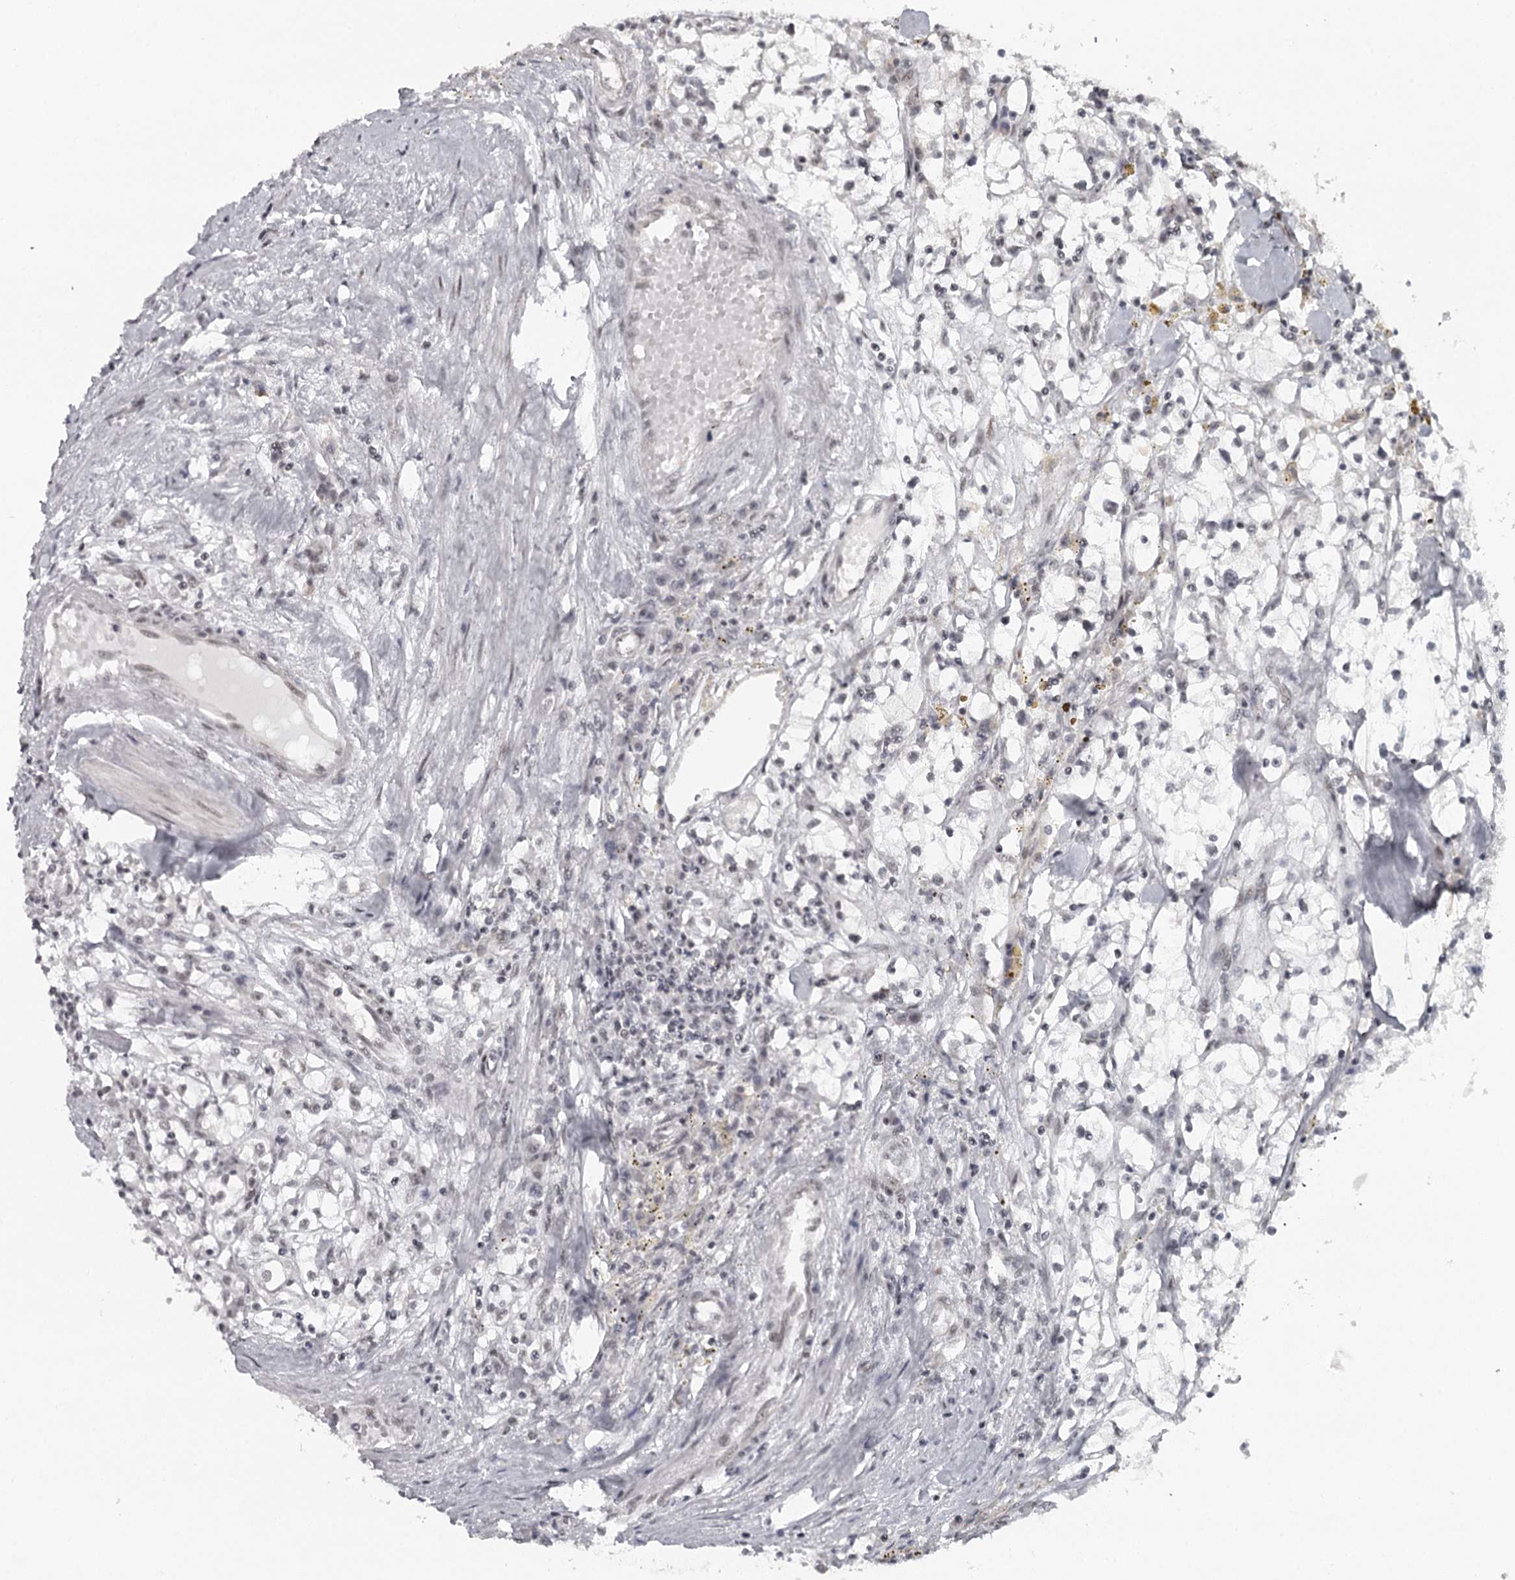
{"staining": {"intensity": "weak", "quantity": "25%-75%", "location": "nuclear"}, "tissue": "renal cancer", "cell_type": "Tumor cells", "image_type": "cancer", "snomed": [{"axis": "morphology", "description": "Adenocarcinoma, NOS"}, {"axis": "topography", "description": "Kidney"}], "caption": "Immunohistochemistry photomicrograph of neoplastic tissue: human renal cancer (adenocarcinoma) stained using immunohistochemistry demonstrates low levels of weak protein expression localized specifically in the nuclear of tumor cells, appearing as a nuclear brown color.", "gene": "FAM13C", "patient": {"sex": "male", "age": 56}}